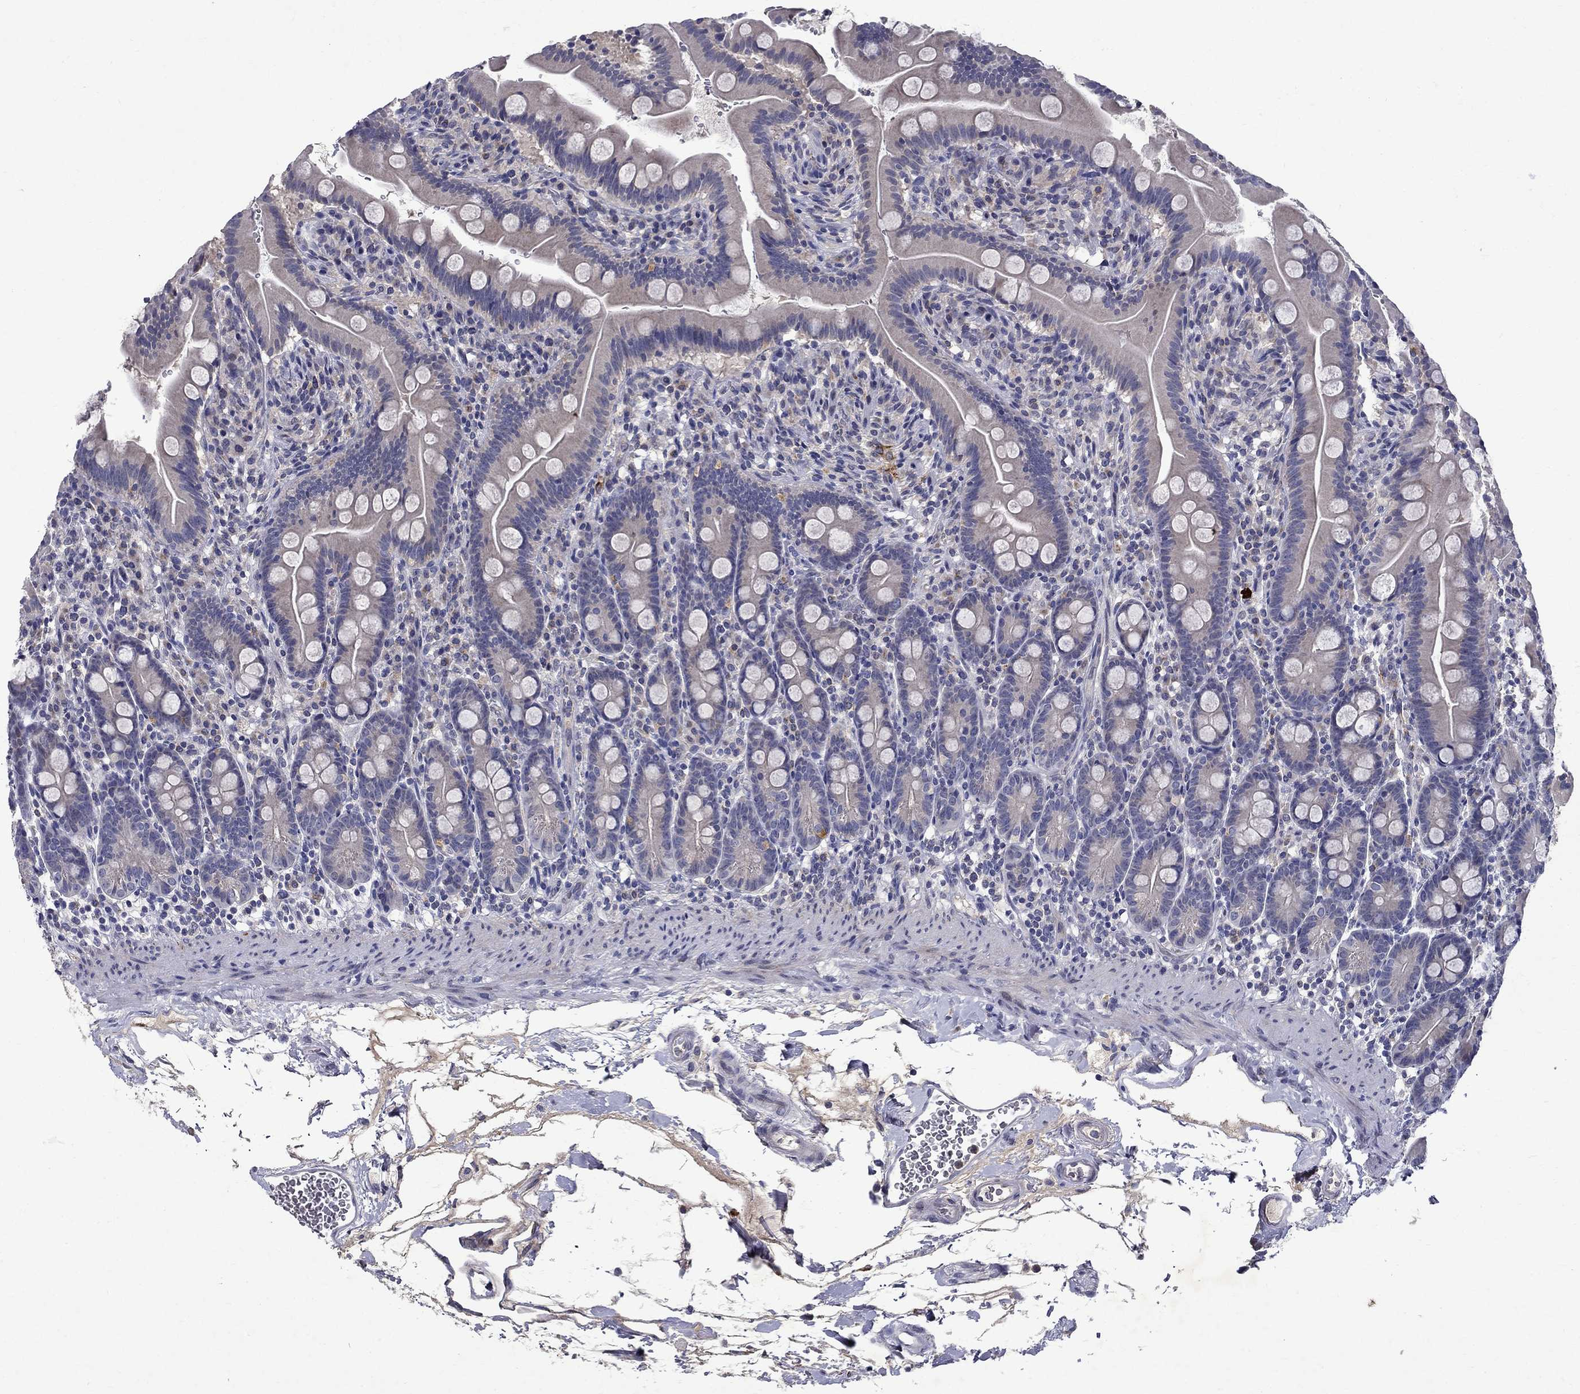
{"staining": {"intensity": "negative", "quantity": "none", "location": "none"}, "tissue": "small intestine", "cell_type": "Glandular cells", "image_type": "normal", "snomed": [{"axis": "morphology", "description": "Normal tissue, NOS"}, {"axis": "topography", "description": "Small intestine"}], "caption": "Immunohistochemistry (IHC) of unremarkable human small intestine displays no staining in glandular cells. (Brightfield microscopy of DAB (3,3'-diaminobenzidine) IHC at high magnification).", "gene": "STAB2", "patient": {"sex": "female", "age": 44}}